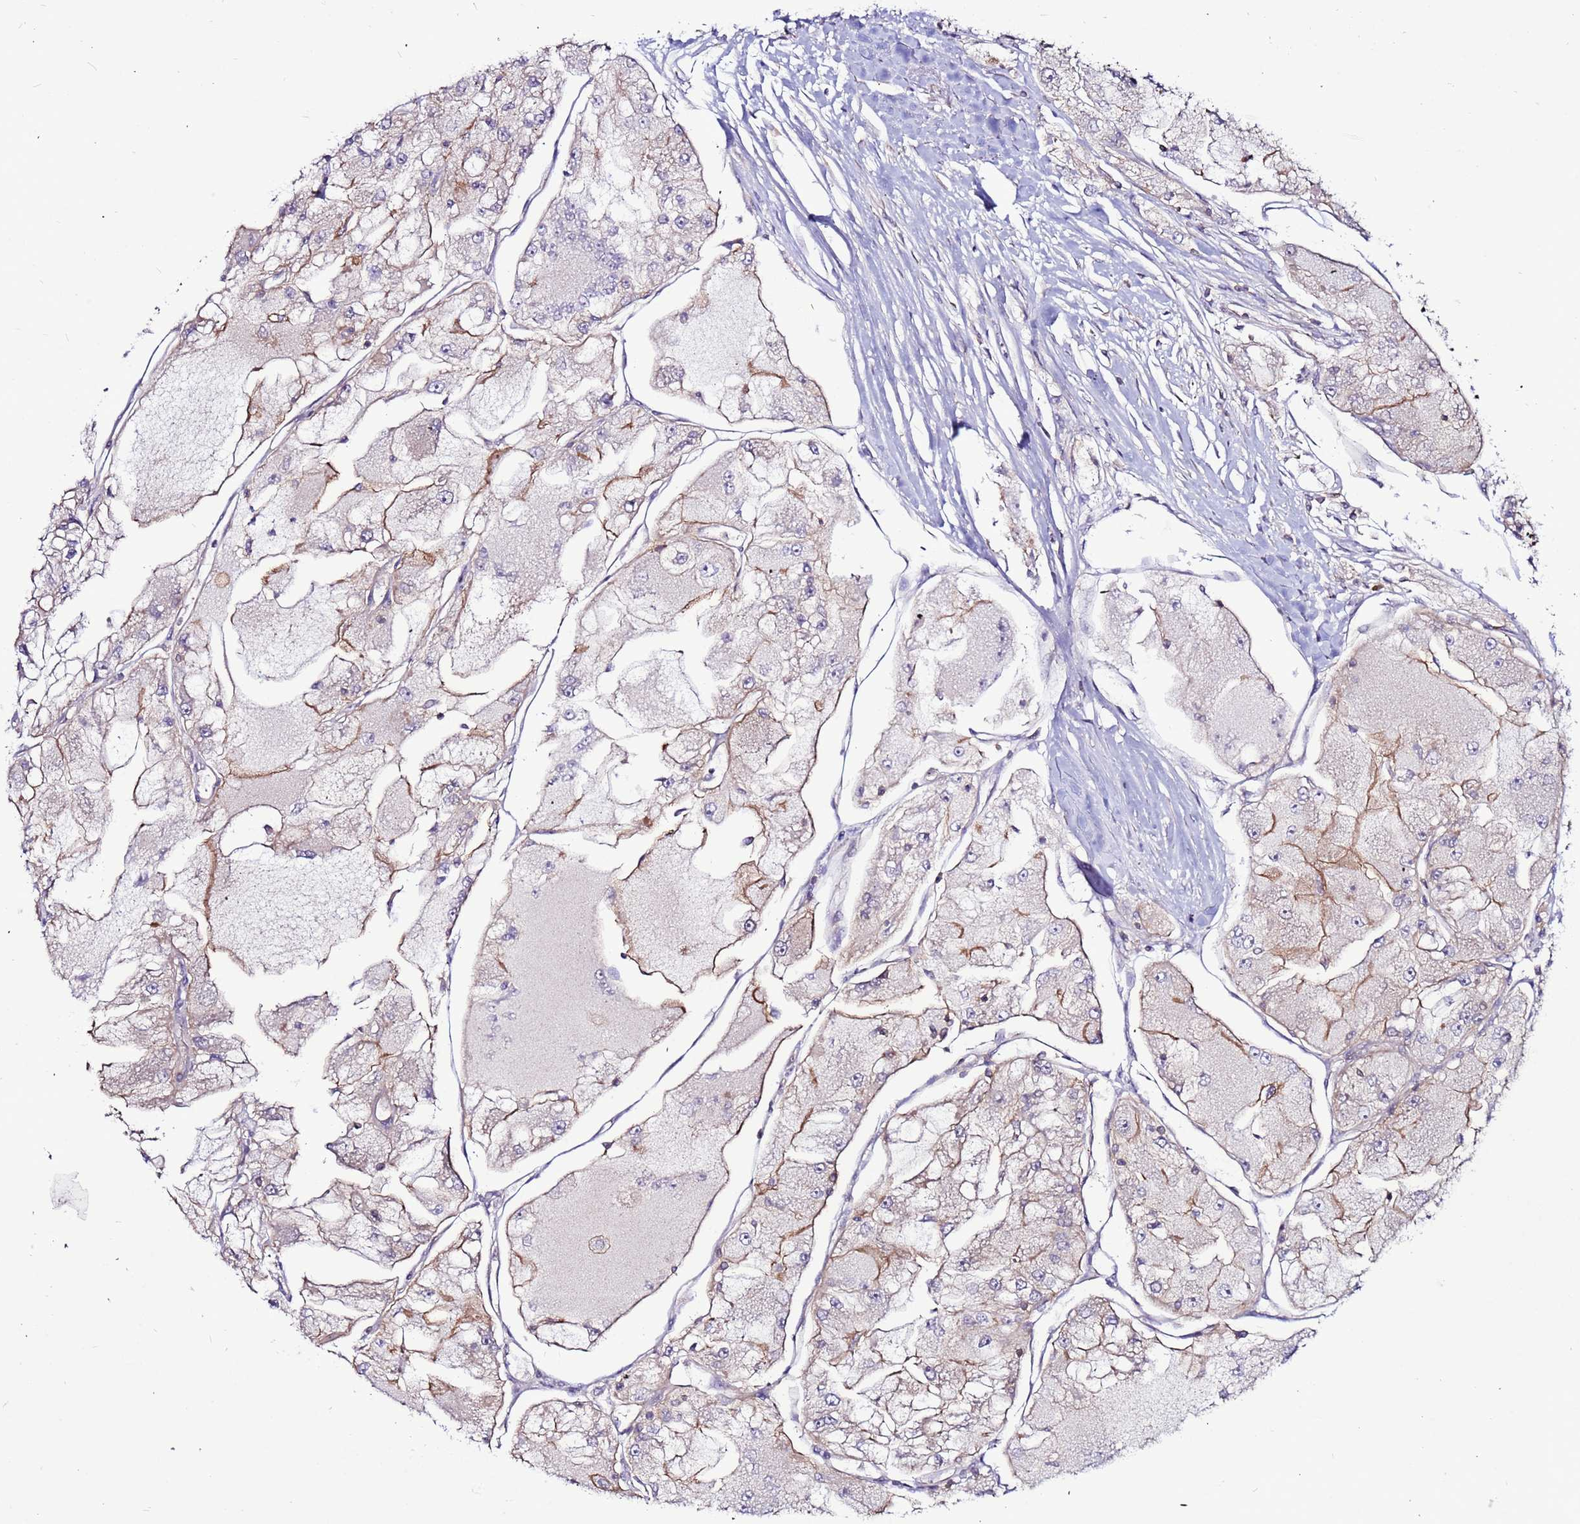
{"staining": {"intensity": "moderate", "quantity": "<25%", "location": "cytoplasmic/membranous"}, "tissue": "renal cancer", "cell_type": "Tumor cells", "image_type": "cancer", "snomed": [{"axis": "morphology", "description": "Adenocarcinoma, NOS"}, {"axis": "topography", "description": "Kidney"}], "caption": "Renal cancer (adenocarcinoma) stained with DAB immunohistochemistry (IHC) displays low levels of moderate cytoplasmic/membranous positivity in about <25% of tumor cells. (Brightfield microscopy of DAB IHC at high magnification).", "gene": "NRN1L", "patient": {"sex": "female", "age": 72}}